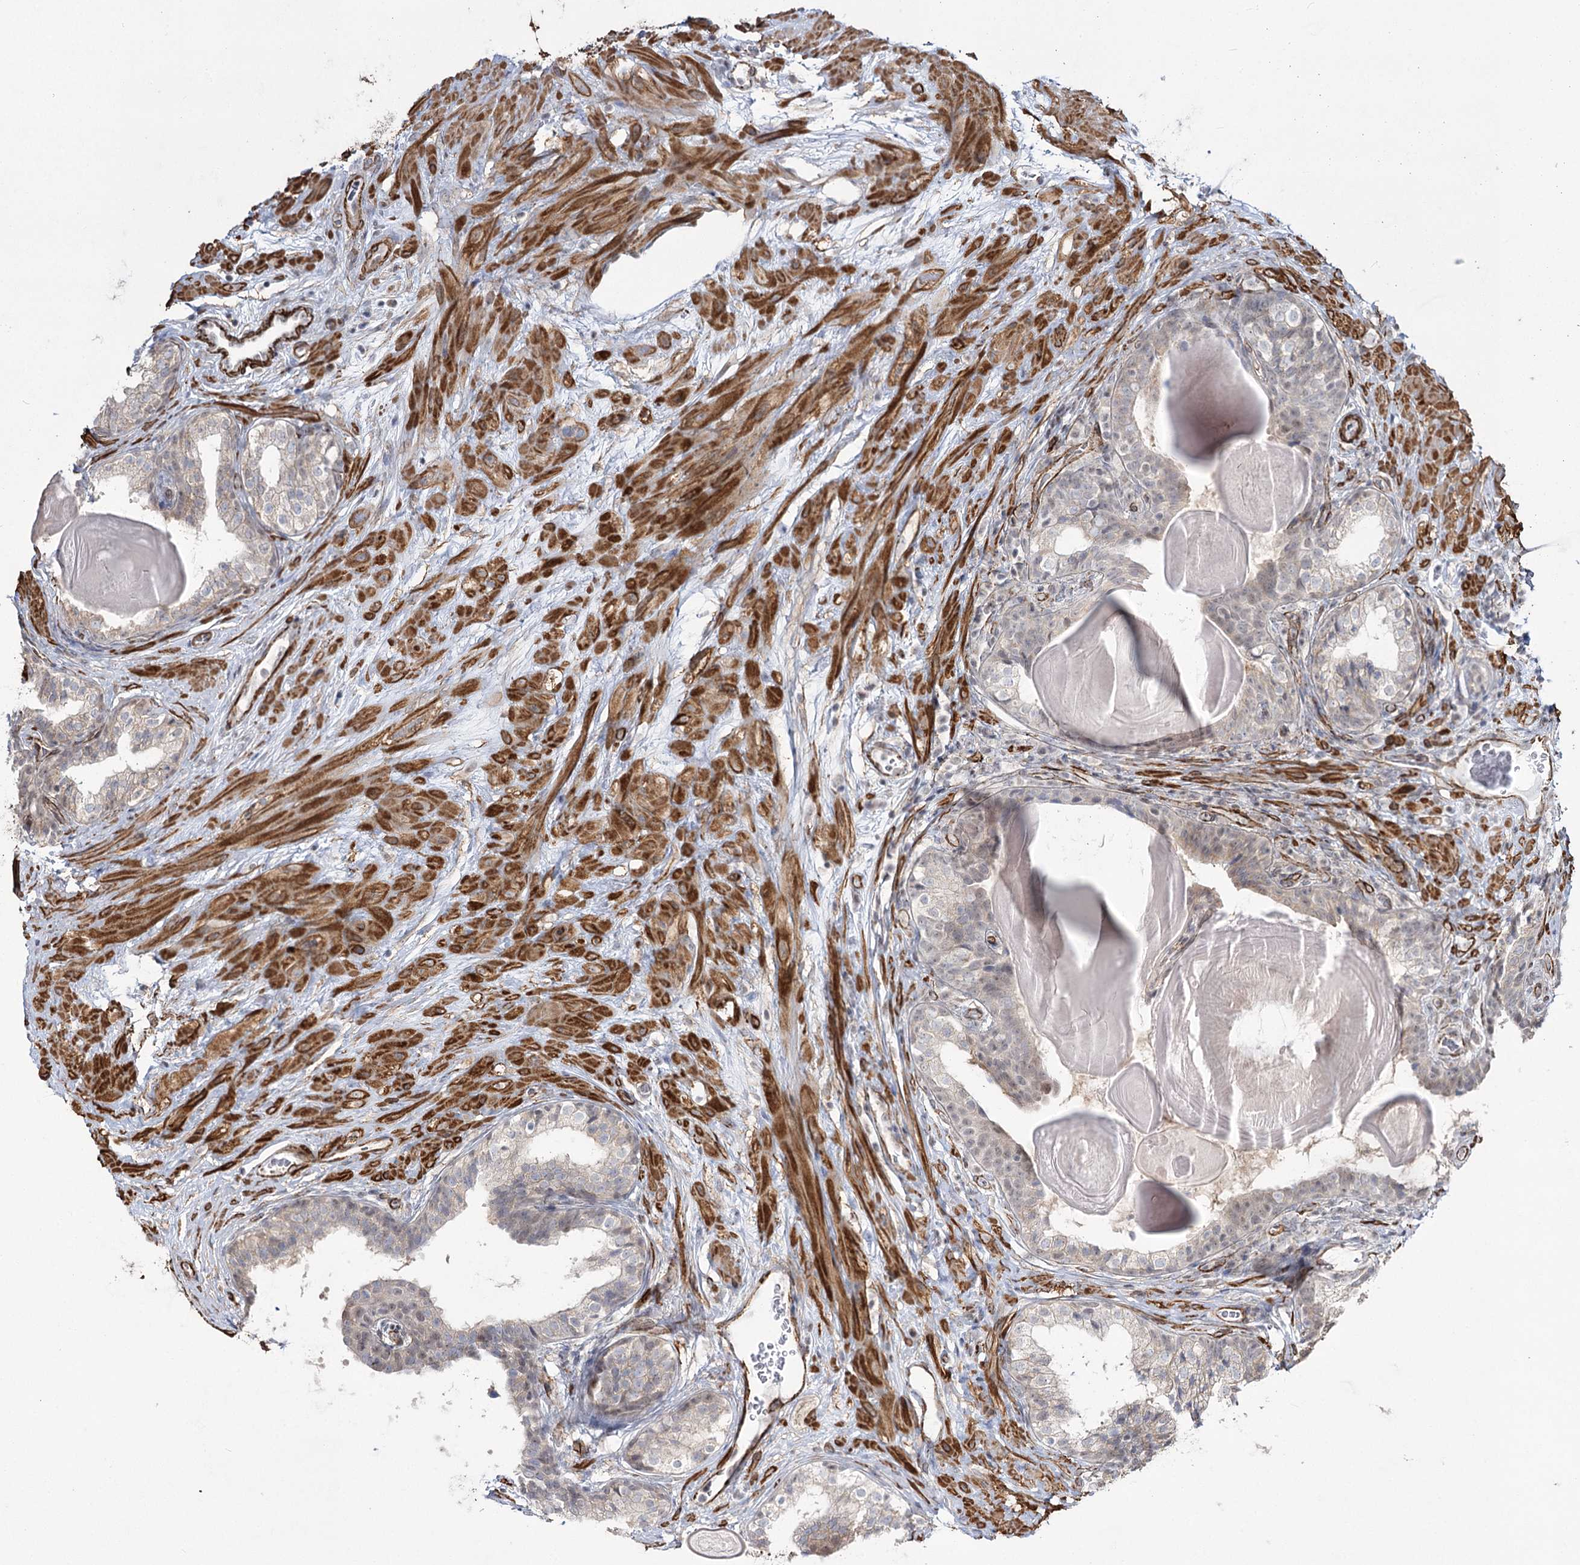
{"staining": {"intensity": "negative", "quantity": "none", "location": "none"}, "tissue": "prostate cancer", "cell_type": "Tumor cells", "image_type": "cancer", "snomed": [{"axis": "morphology", "description": "Adenocarcinoma, High grade"}, {"axis": "topography", "description": "Prostate"}], "caption": "Immunohistochemistry (IHC) histopathology image of human prostate cancer stained for a protein (brown), which shows no positivity in tumor cells.", "gene": "CWF19L1", "patient": {"sex": "male", "age": 56}}